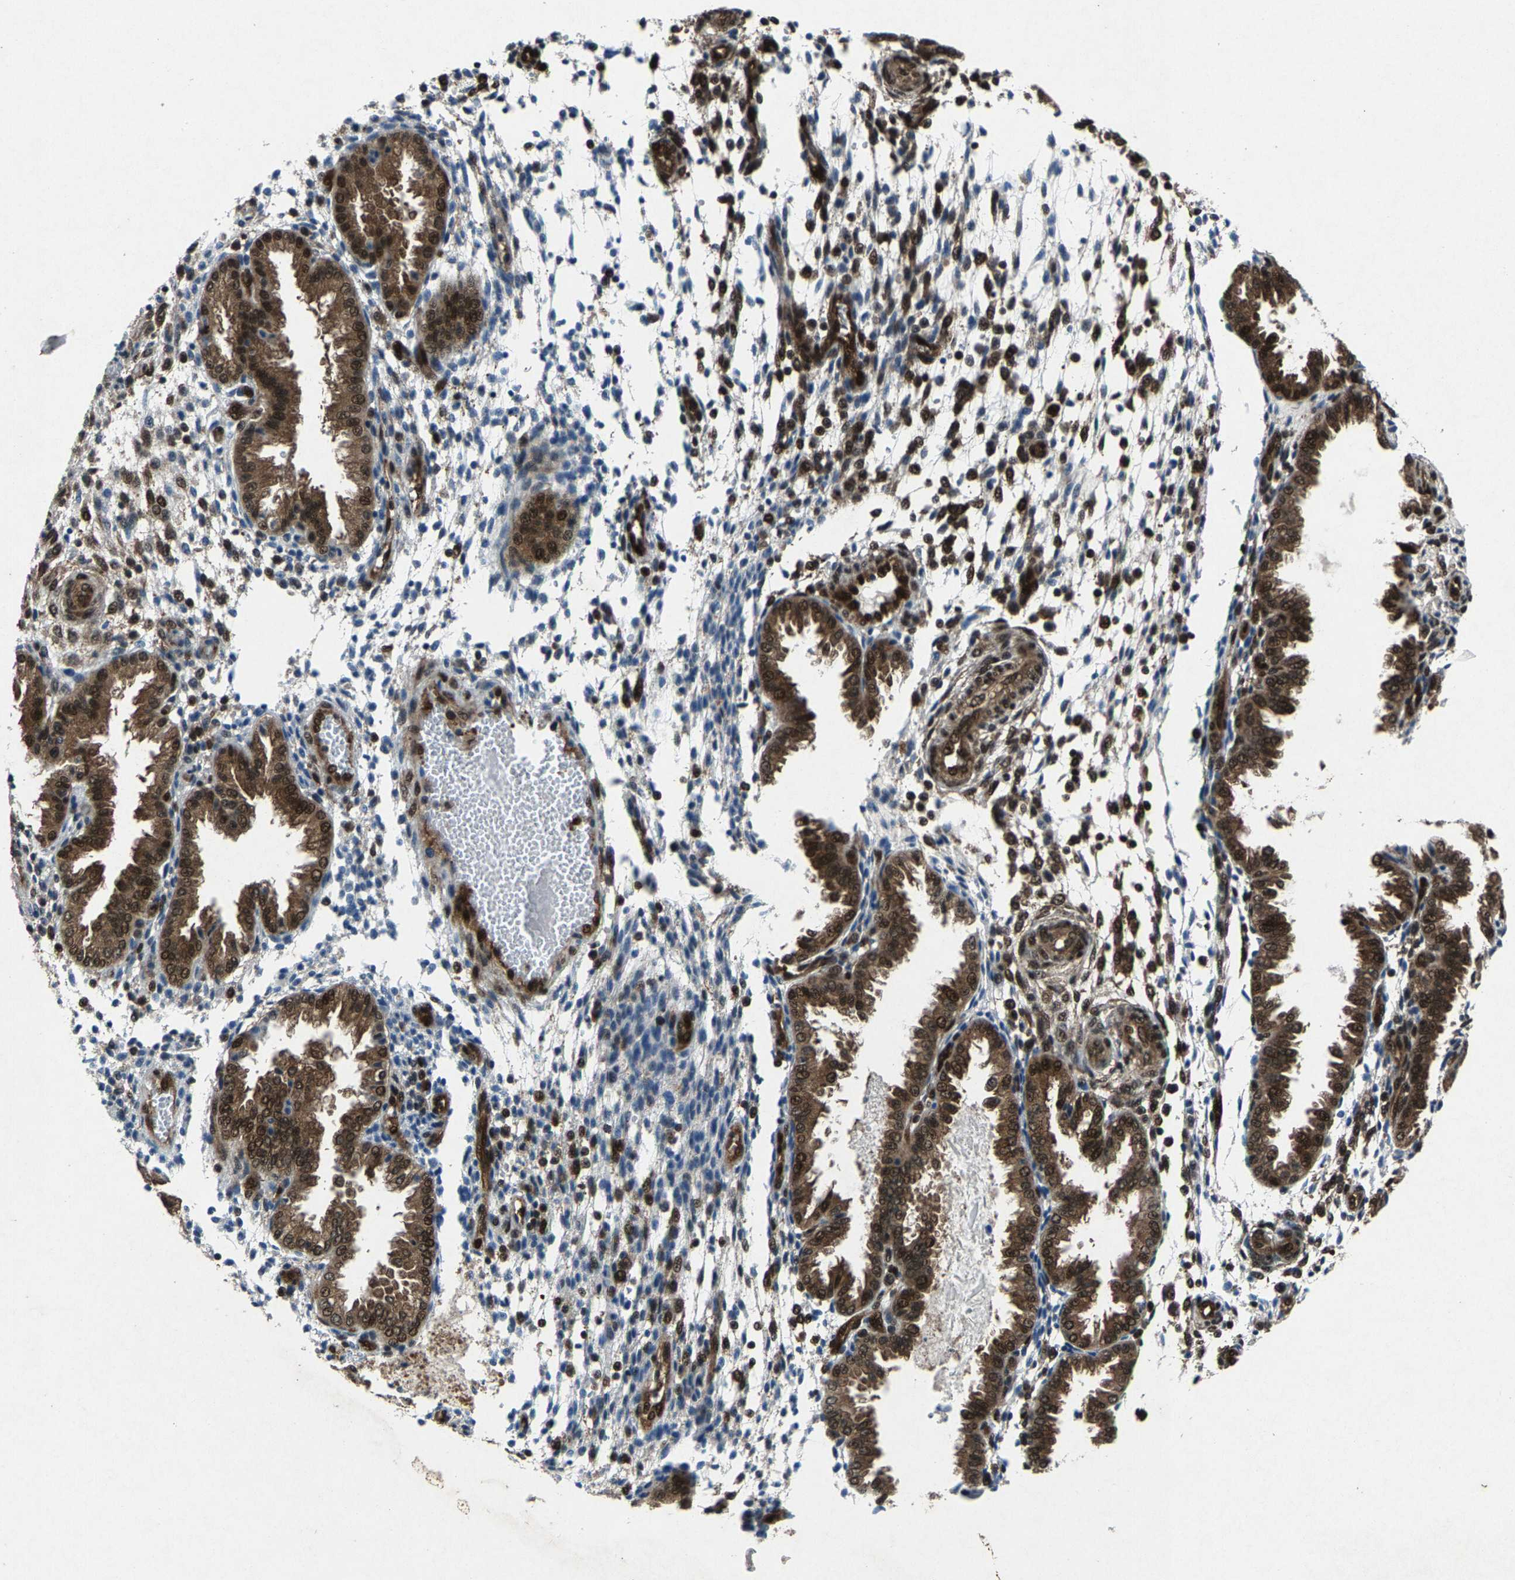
{"staining": {"intensity": "moderate", "quantity": ">75%", "location": "nuclear"}, "tissue": "endometrium", "cell_type": "Cells in endometrial stroma", "image_type": "normal", "snomed": [{"axis": "morphology", "description": "Normal tissue, NOS"}, {"axis": "topography", "description": "Endometrium"}], "caption": "Cells in endometrial stroma exhibit moderate nuclear expression in about >75% of cells in unremarkable endometrium.", "gene": "ATXN3", "patient": {"sex": "female", "age": 33}}